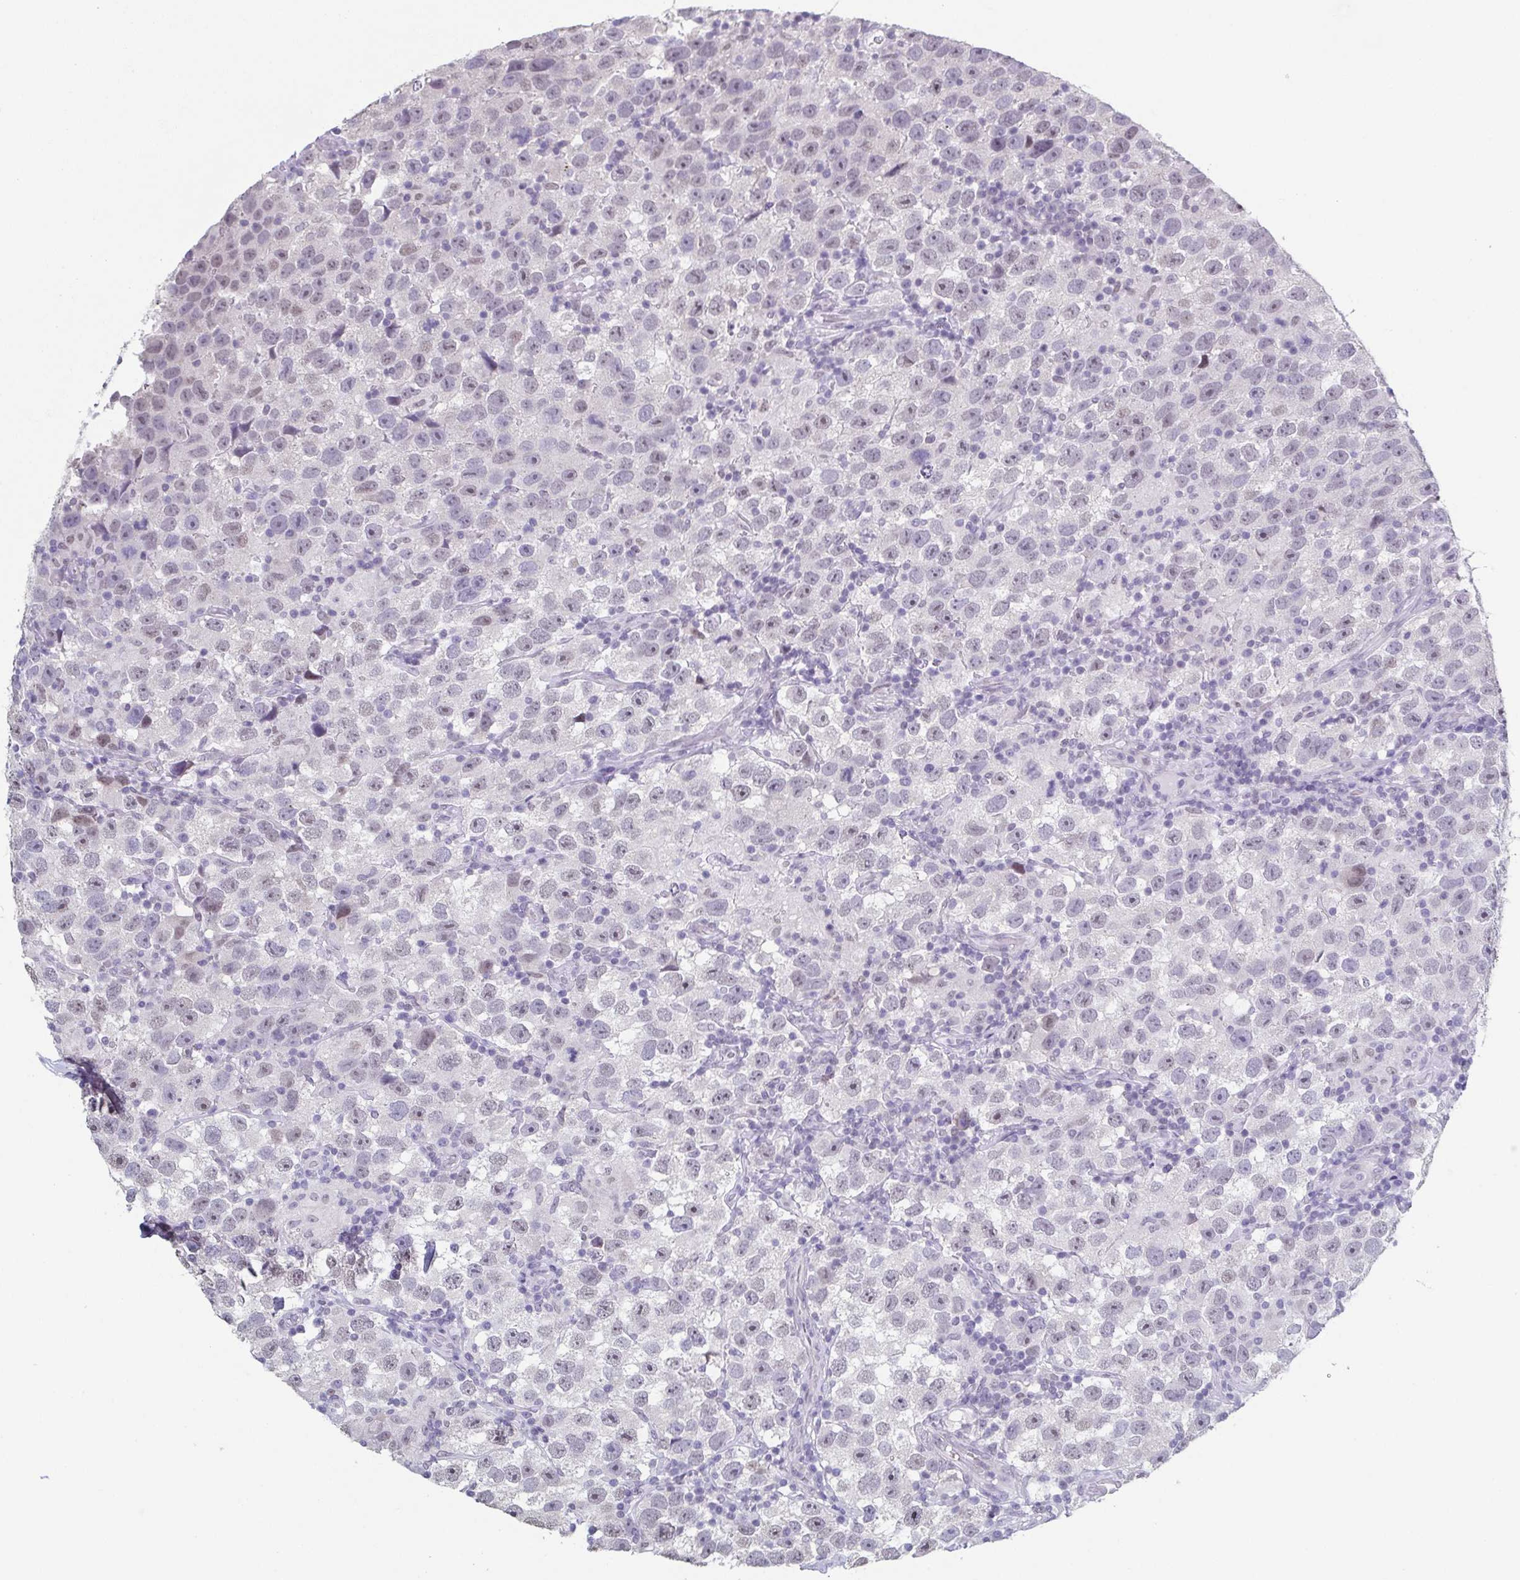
{"staining": {"intensity": "weak", "quantity": "<25%", "location": "nuclear"}, "tissue": "testis cancer", "cell_type": "Tumor cells", "image_type": "cancer", "snomed": [{"axis": "morphology", "description": "Seminoma, NOS"}, {"axis": "topography", "description": "Testis"}], "caption": "There is no significant expression in tumor cells of seminoma (testis).", "gene": "TMEM92", "patient": {"sex": "male", "age": 26}}